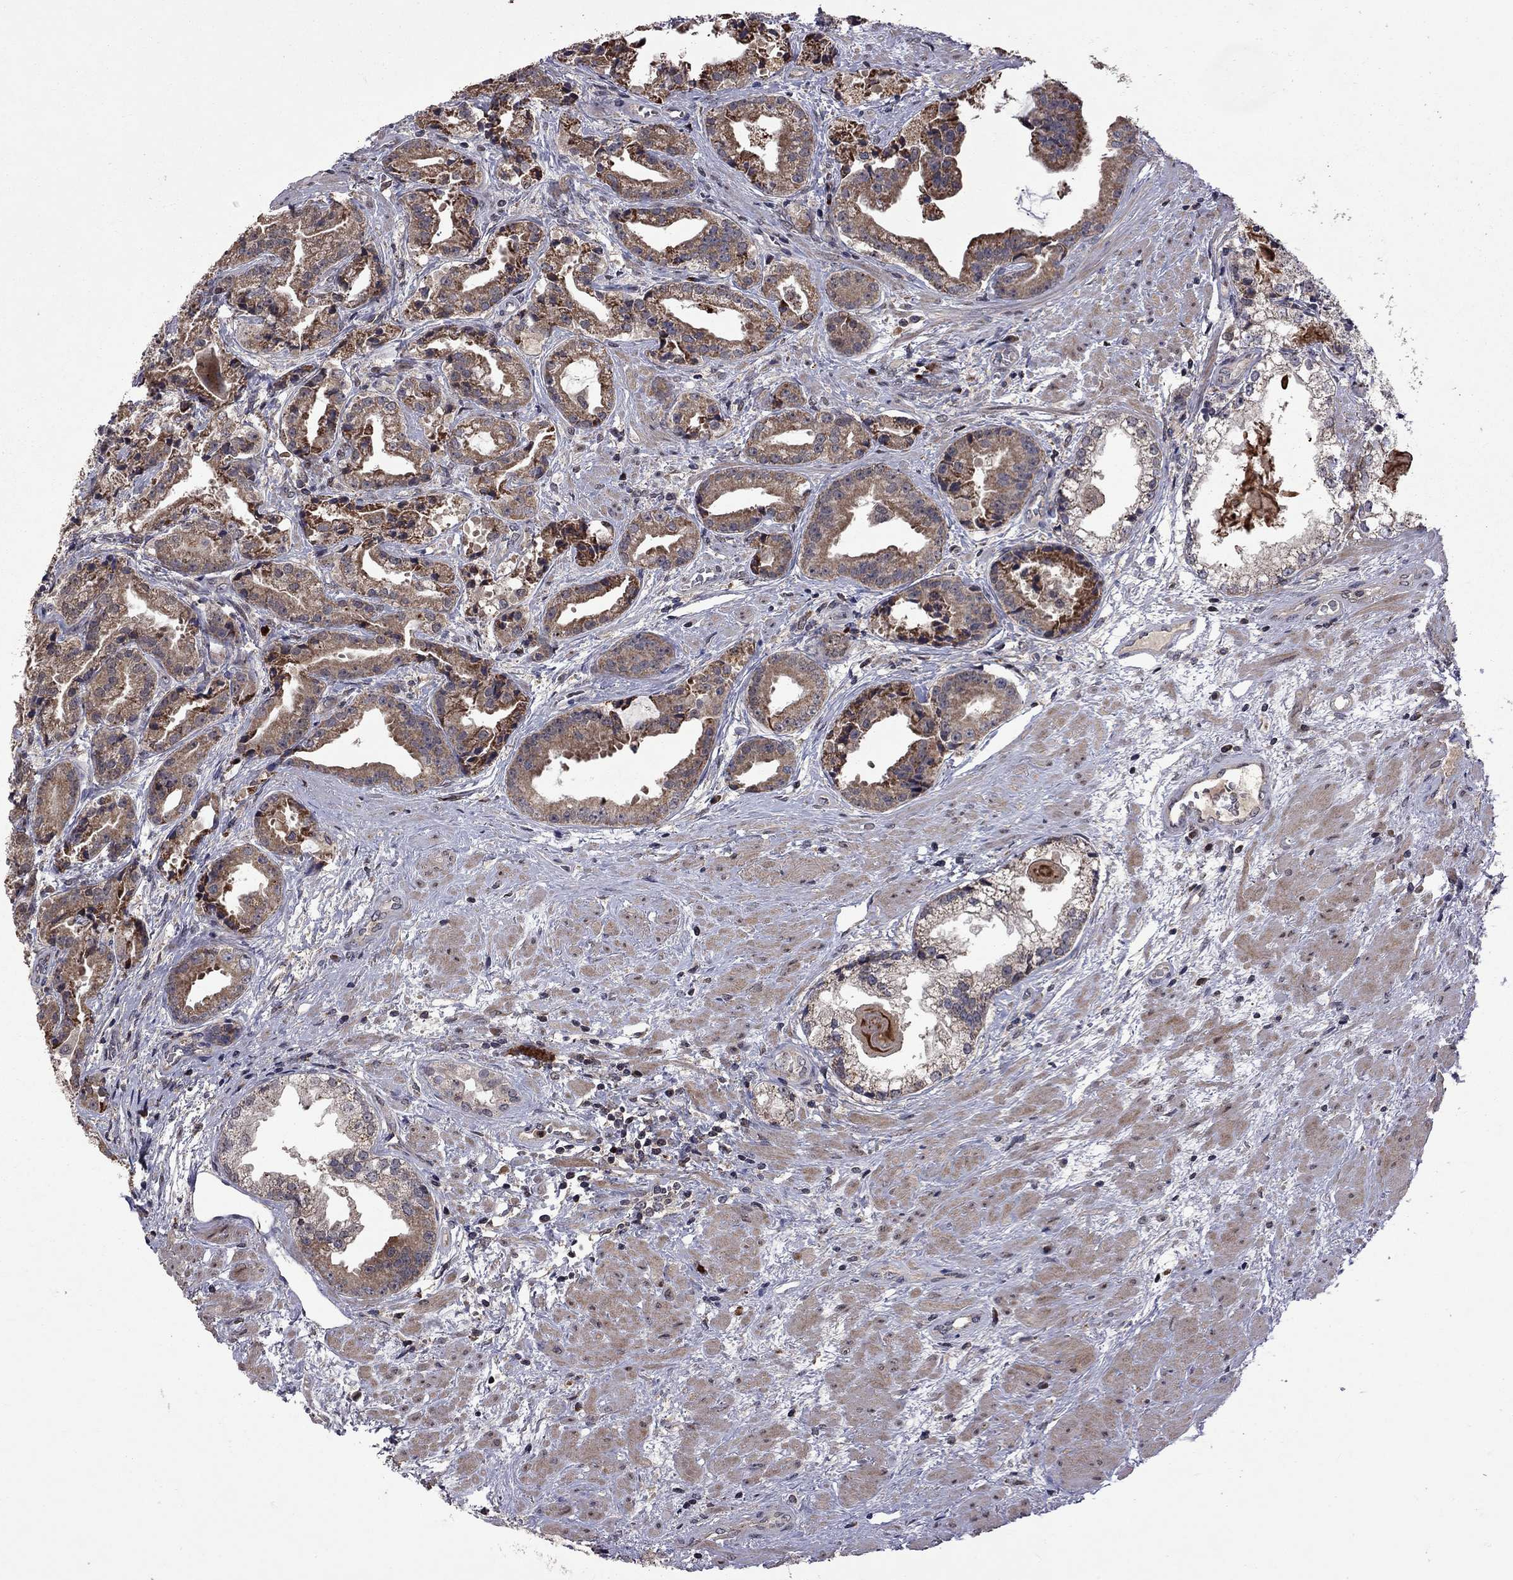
{"staining": {"intensity": "moderate", "quantity": ">75%", "location": "cytoplasmic/membranous"}, "tissue": "prostate cancer", "cell_type": "Tumor cells", "image_type": "cancer", "snomed": [{"axis": "morphology", "description": "Adenocarcinoma, NOS"}, {"axis": "morphology", "description": "Adenocarcinoma, High grade"}, {"axis": "topography", "description": "Prostate"}], "caption": "DAB (3,3'-diaminobenzidine) immunohistochemical staining of adenocarcinoma (high-grade) (prostate) exhibits moderate cytoplasmic/membranous protein expression in approximately >75% of tumor cells.", "gene": "IPP", "patient": {"sex": "male", "age": 64}}